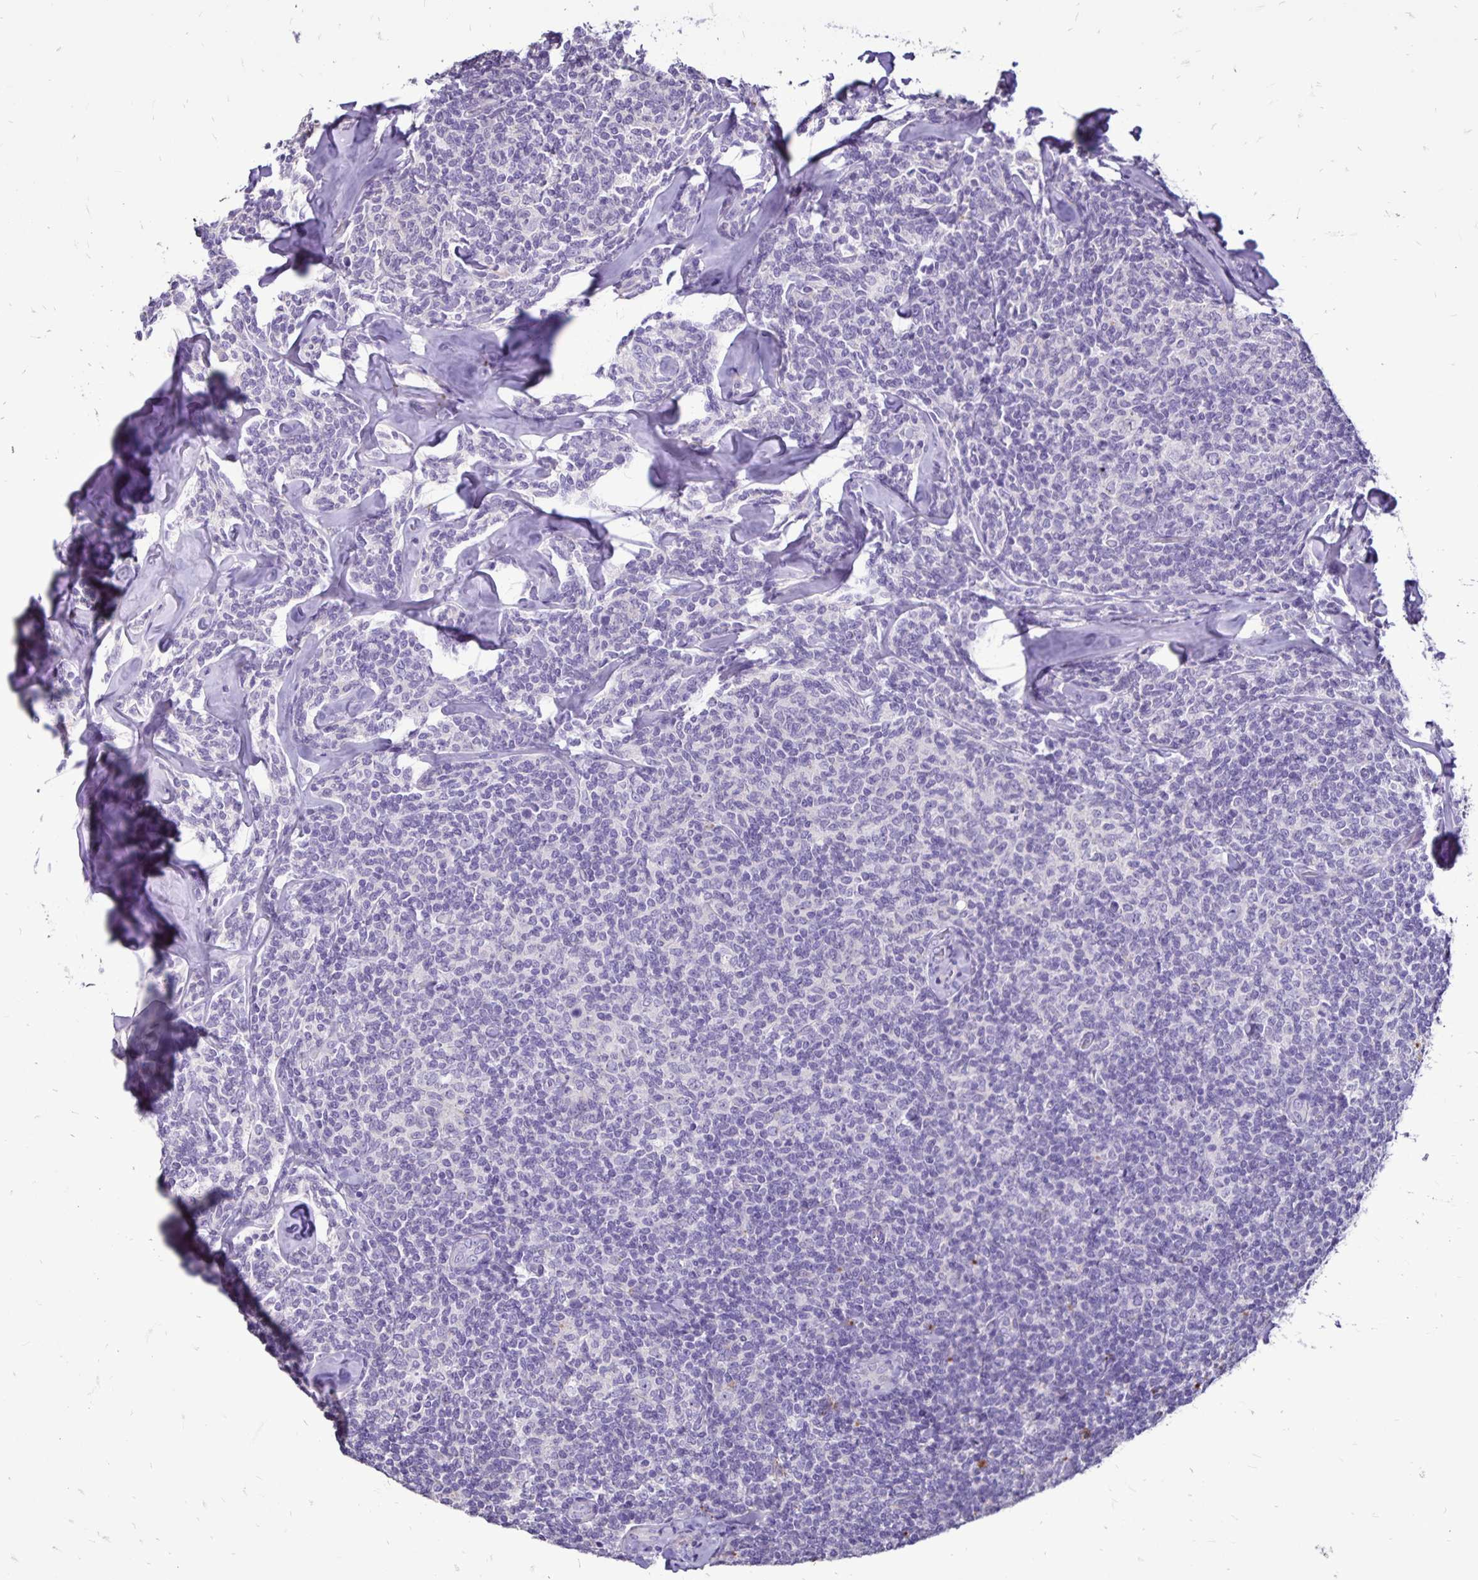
{"staining": {"intensity": "negative", "quantity": "none", "location": "none"}, "tissue": "lymphoma", "cell_type": "Tumor cells", "image_type": "cancer", "snomed": [{"axis": "morphology", "description": "Malignant lymphoma, non-Hodgkin's type, Low grade"}, {"axis": "topography", "description": "Lymph node"}], "caption": "High power microscopy image of an immunohistochemistry histopathology image of lymphoma, revealing no significant staining in tumor cells. The staining is performed using DAB brown chromogen with nuclei counter-stained in using hematoxylin.", "gene": "EVPL", "patient": {"sex": "female", "age": 56}}